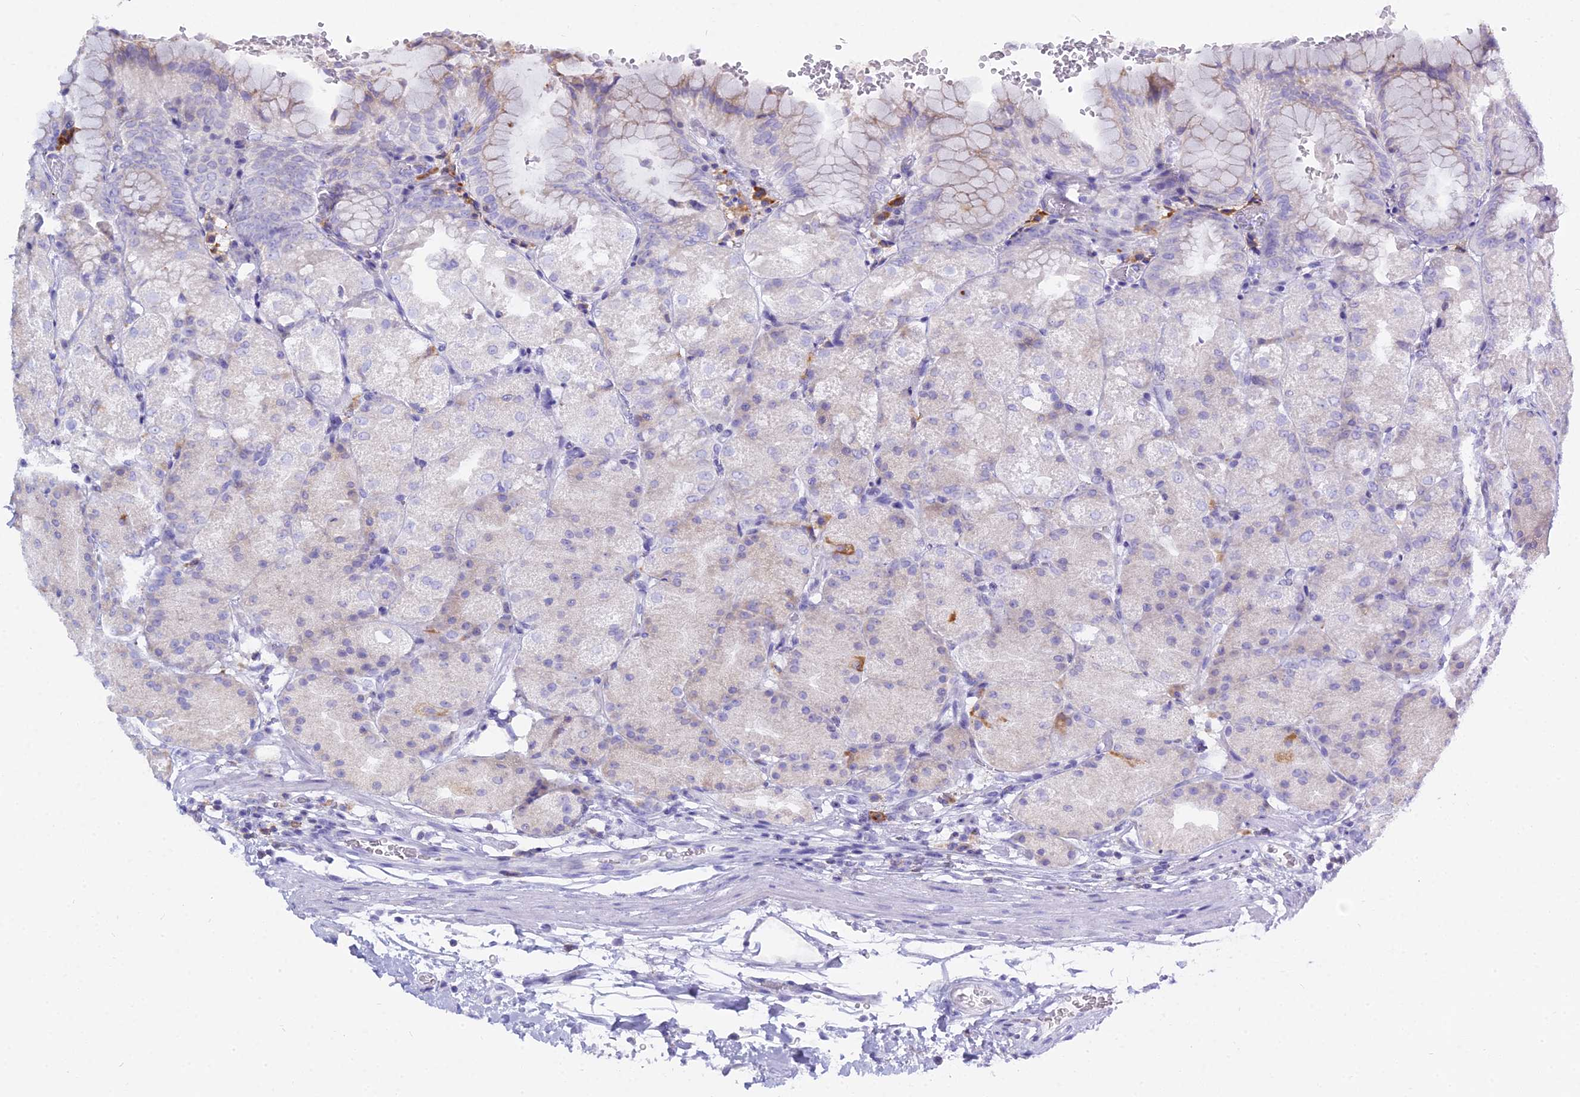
{"staining": {"intensity": "moderate", "quantity": "<25%", "location": "cytoplasmic/membranous"}, "tissue": "stomach", "cell_type": "Glandular cells", "image_type": "normal", "snomed": [{"axis": "morphology", "description": "Normal tissue, NOS"}, {"axis": "topography", "description": "Stomach, upper"}, {"axis": "topography", "description": "Stomach, lower"}], "caption": "High-power microscopy captured an immunohistochemistry (IHC) micrograph of unremarkable stomach, revealing moderate cytoplasmic/membranous positivity in approximately <25% of glandular cells.", "gene": "CD5", "patient": {"sex": "male", "age": 62}}